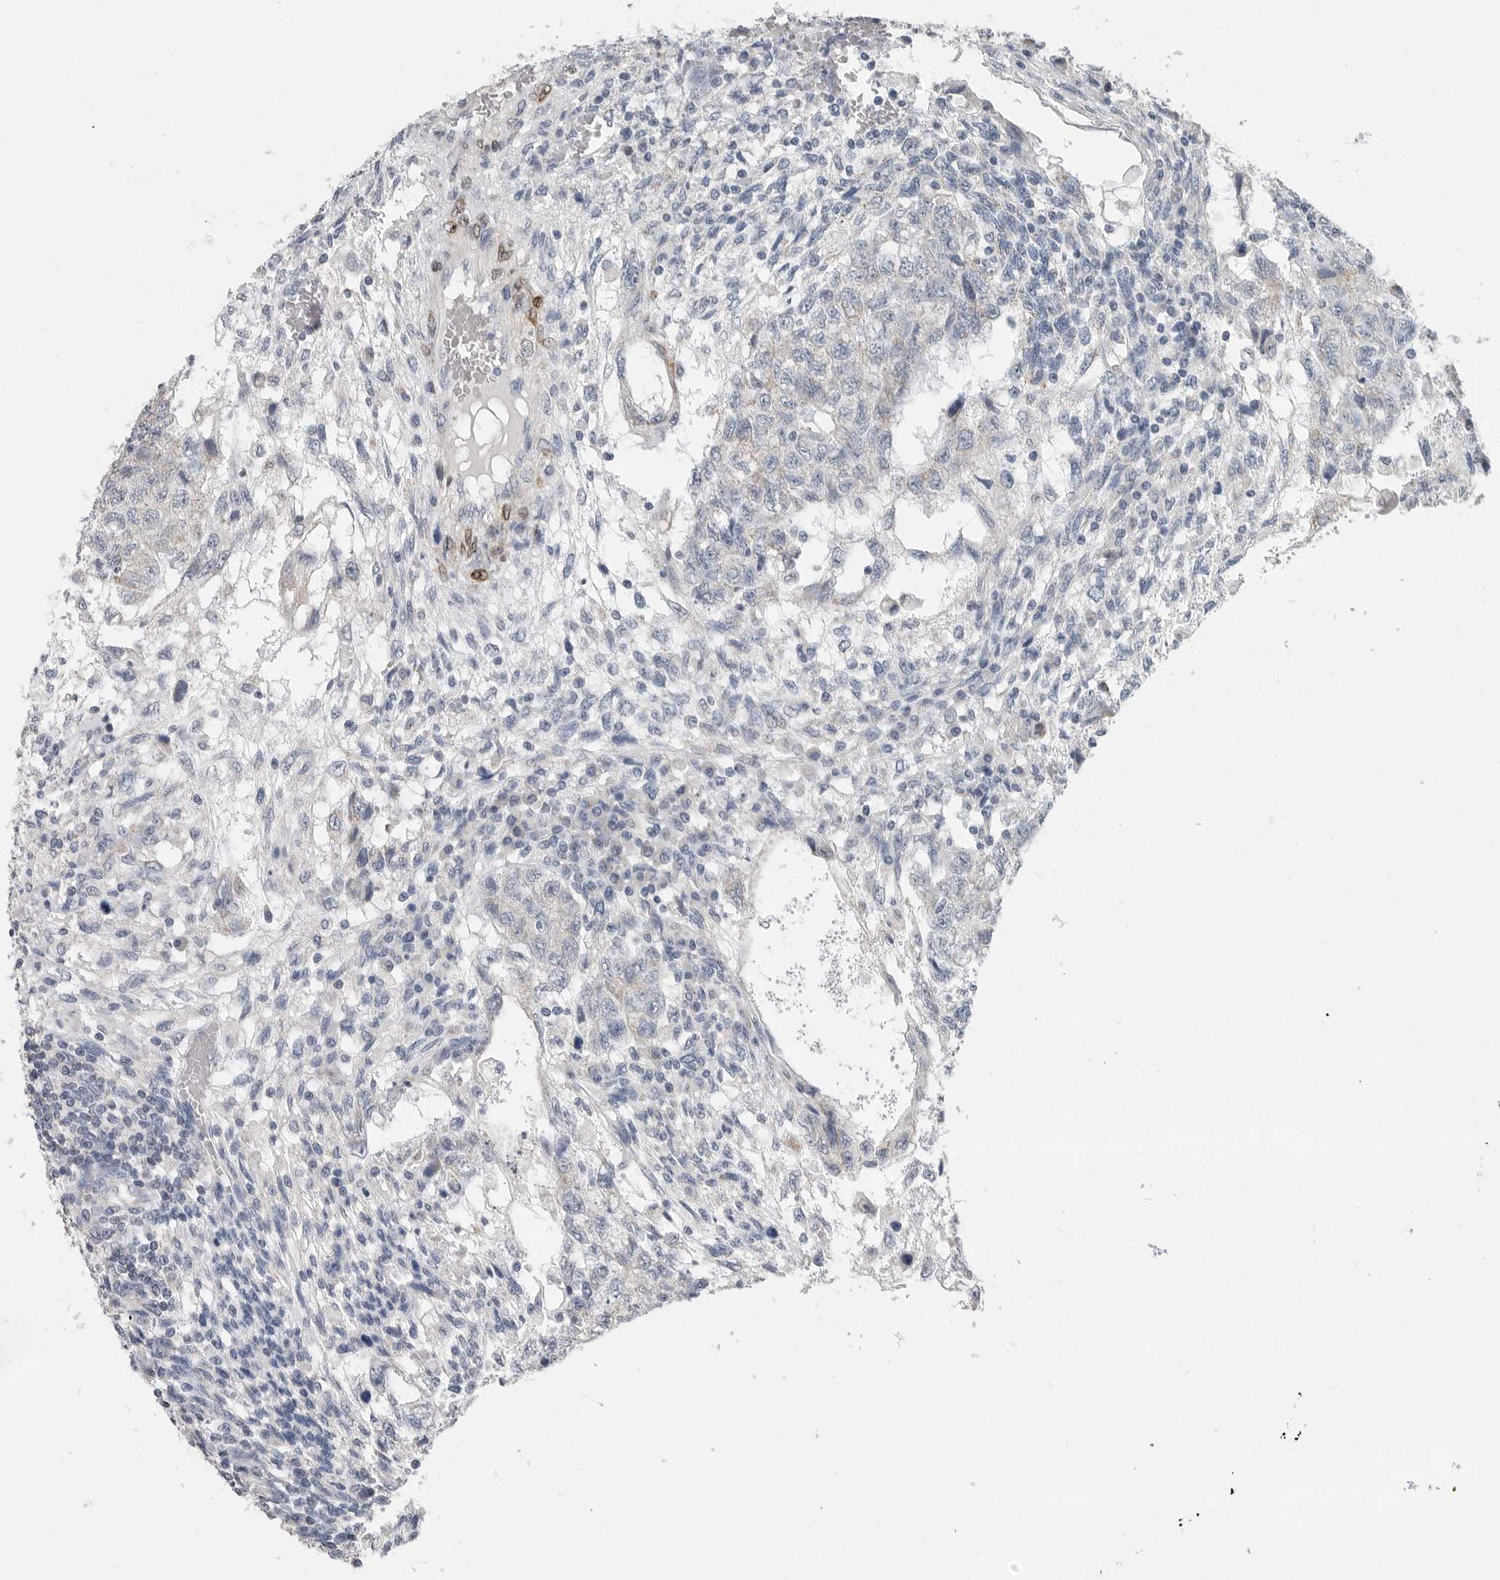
{"staining": {"intensity": "negative", "quantity": "none", "location": "none"}, "tissue": "testis cancer", "cell_type": "Tumor cells", "image_type": "cancer", "snomed": [{"axis": "morphology", "description": "Normal tissue, NOS"}, {"axis": "morphology", "description": "Carcinoma, Embryonal, NOS"}, {"axis": "topography", "description": "Testis"}], "caption": "Tumor cells show no significant expression in embryonal carcinoma (testis).", "gene": "PLN", "patient": {"sex": "male", "age": 36}}